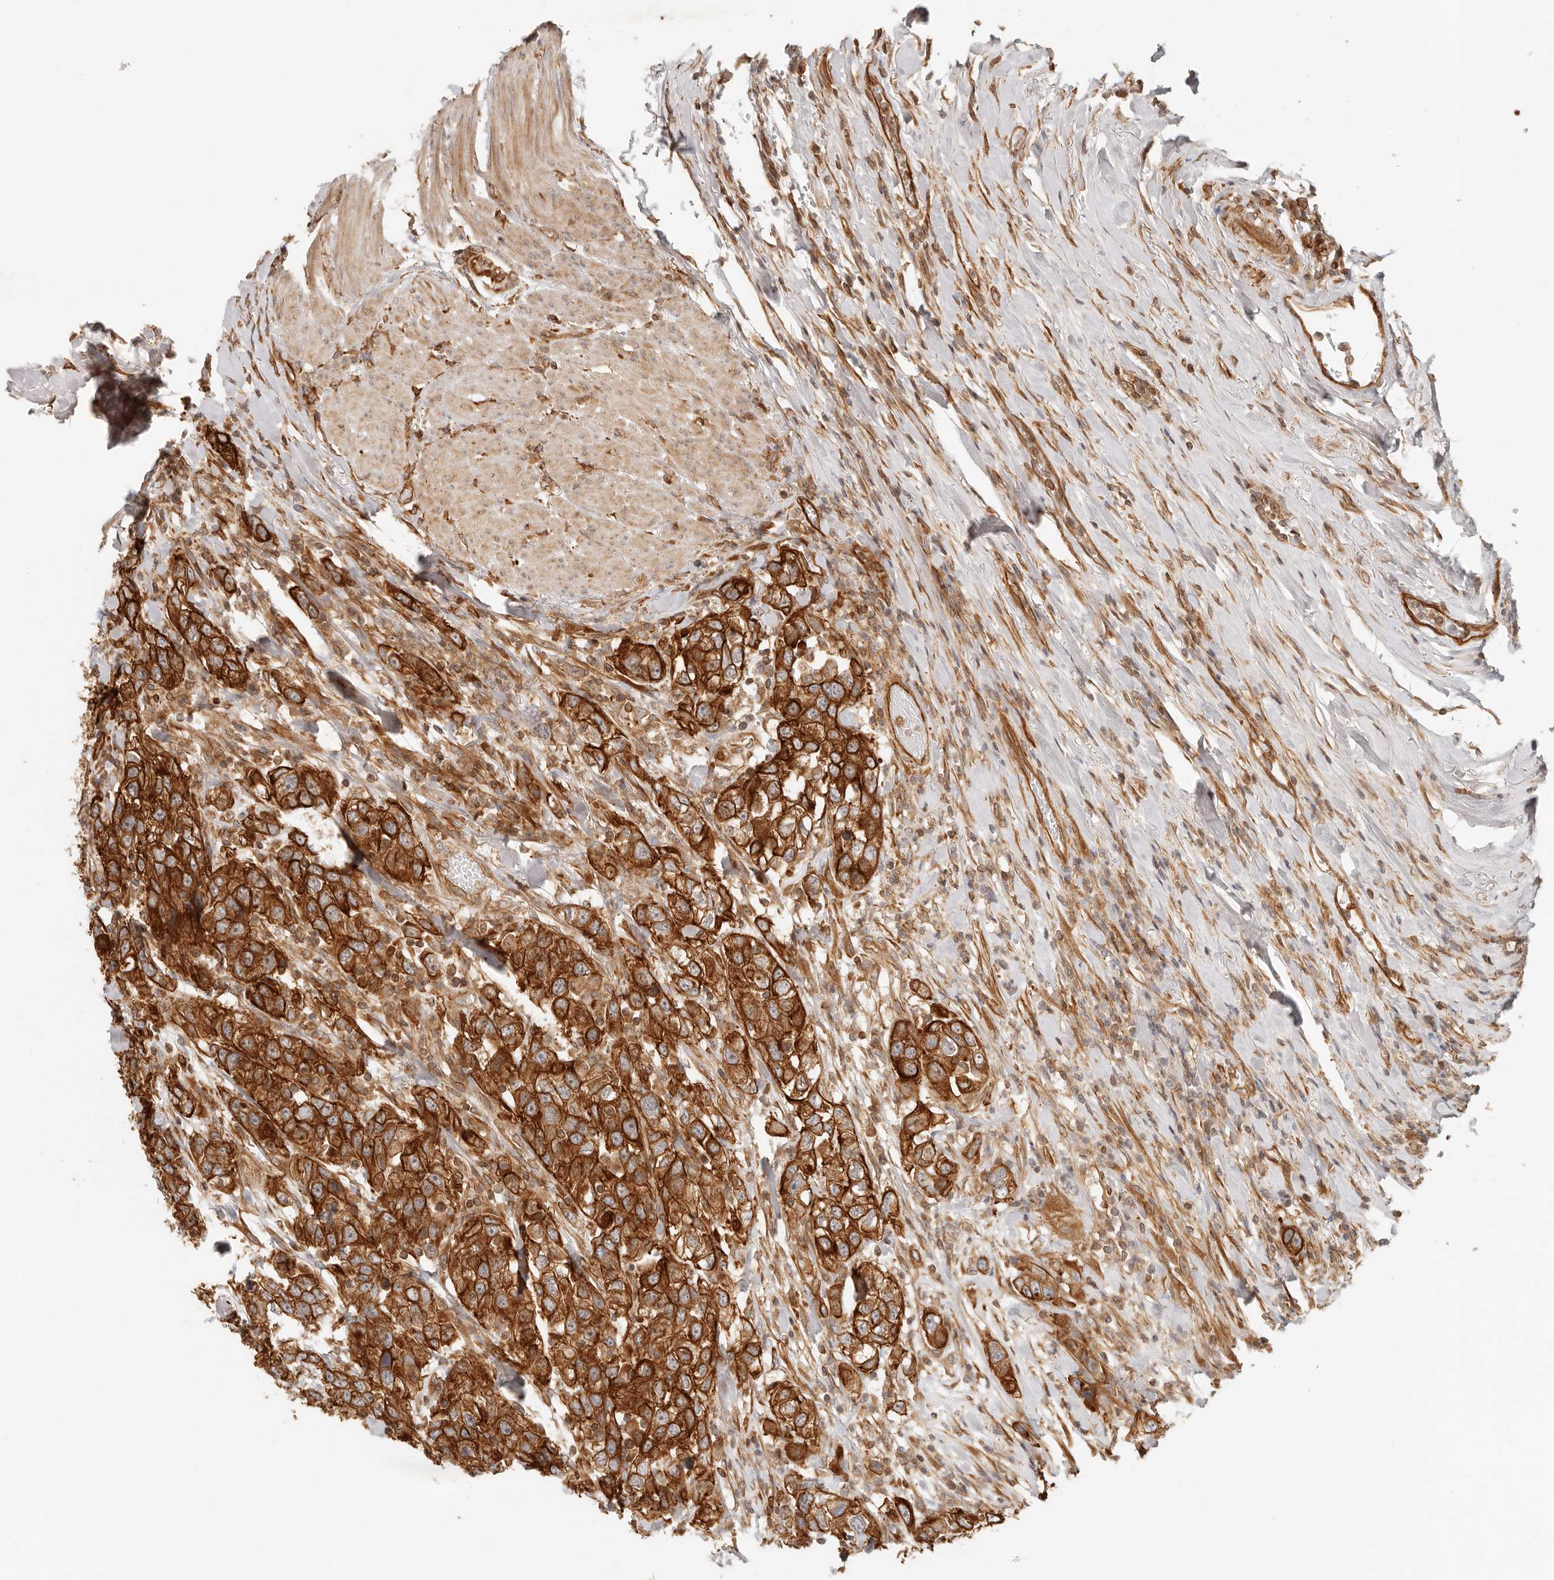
{"staining": {"intensity": "strong", "quantity": ">75%", "location": "cytoplasmic/membranous"}, "tissue": "urothelial cancer", "cell_type": "Tumor cells", "image_type": "cancer", "snomed": [{"axis": "morphology", "description": "Urothelial carcinoma, High grade"}, {"axis": "topography", "description": "Urinary bladder"}], "caption": "DAB (3,3'-diaminobenzidine) immunohistochemical staining of human high-grade urothelial carcinoma exhibits strong cytoplasmic/membranous protein positivity in about >75% of tumor cells. Immunohistochemistry stains the protein in brown and the nuclei are stained blue.", "gene": "UFSP1", "patient": {"sex": "female", "age": 80}}